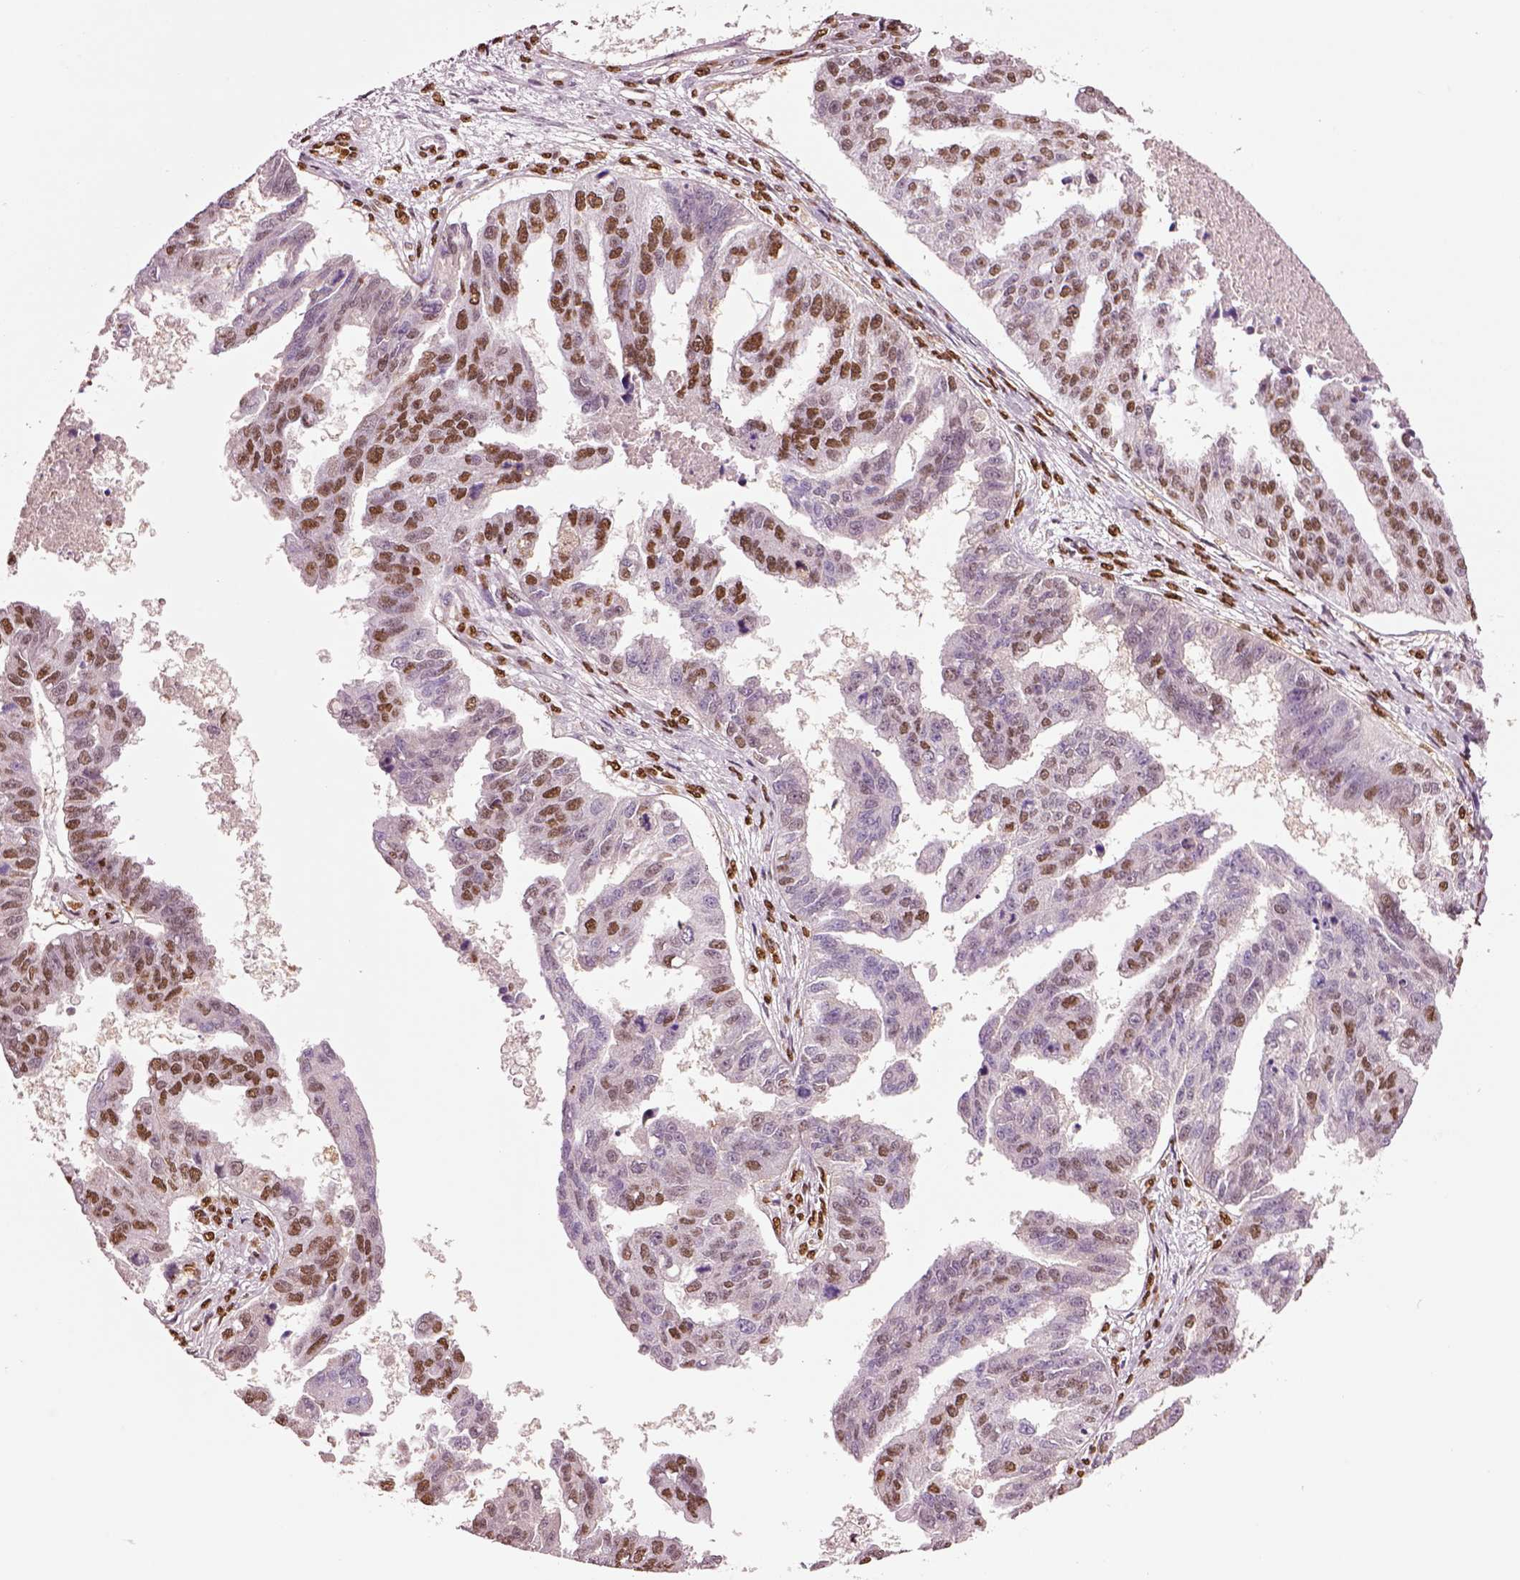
{"staining": {"intensity": "moderate", "quantity": "25%-75%", "location": "nuclear"}, "tissue": "ovarian cancer", "cell_type": "Tumor cells", "image_type": "cancer", "snomed": [{"axis": "morphology", "description": "Cystadenocarcinoma, serous, NOS"}, {"axis": "topography", "description": "Ovary"}], "caption": "The histopathology image reveals immunohistochemical staining of serous cystadenocarcinoma (ovarian). There is moderate nuclear positivity is identified in approximately 25%-75% of tumor cells.", "gene": "DDX3X", "patient": {"sex": "female", "age": 58}}